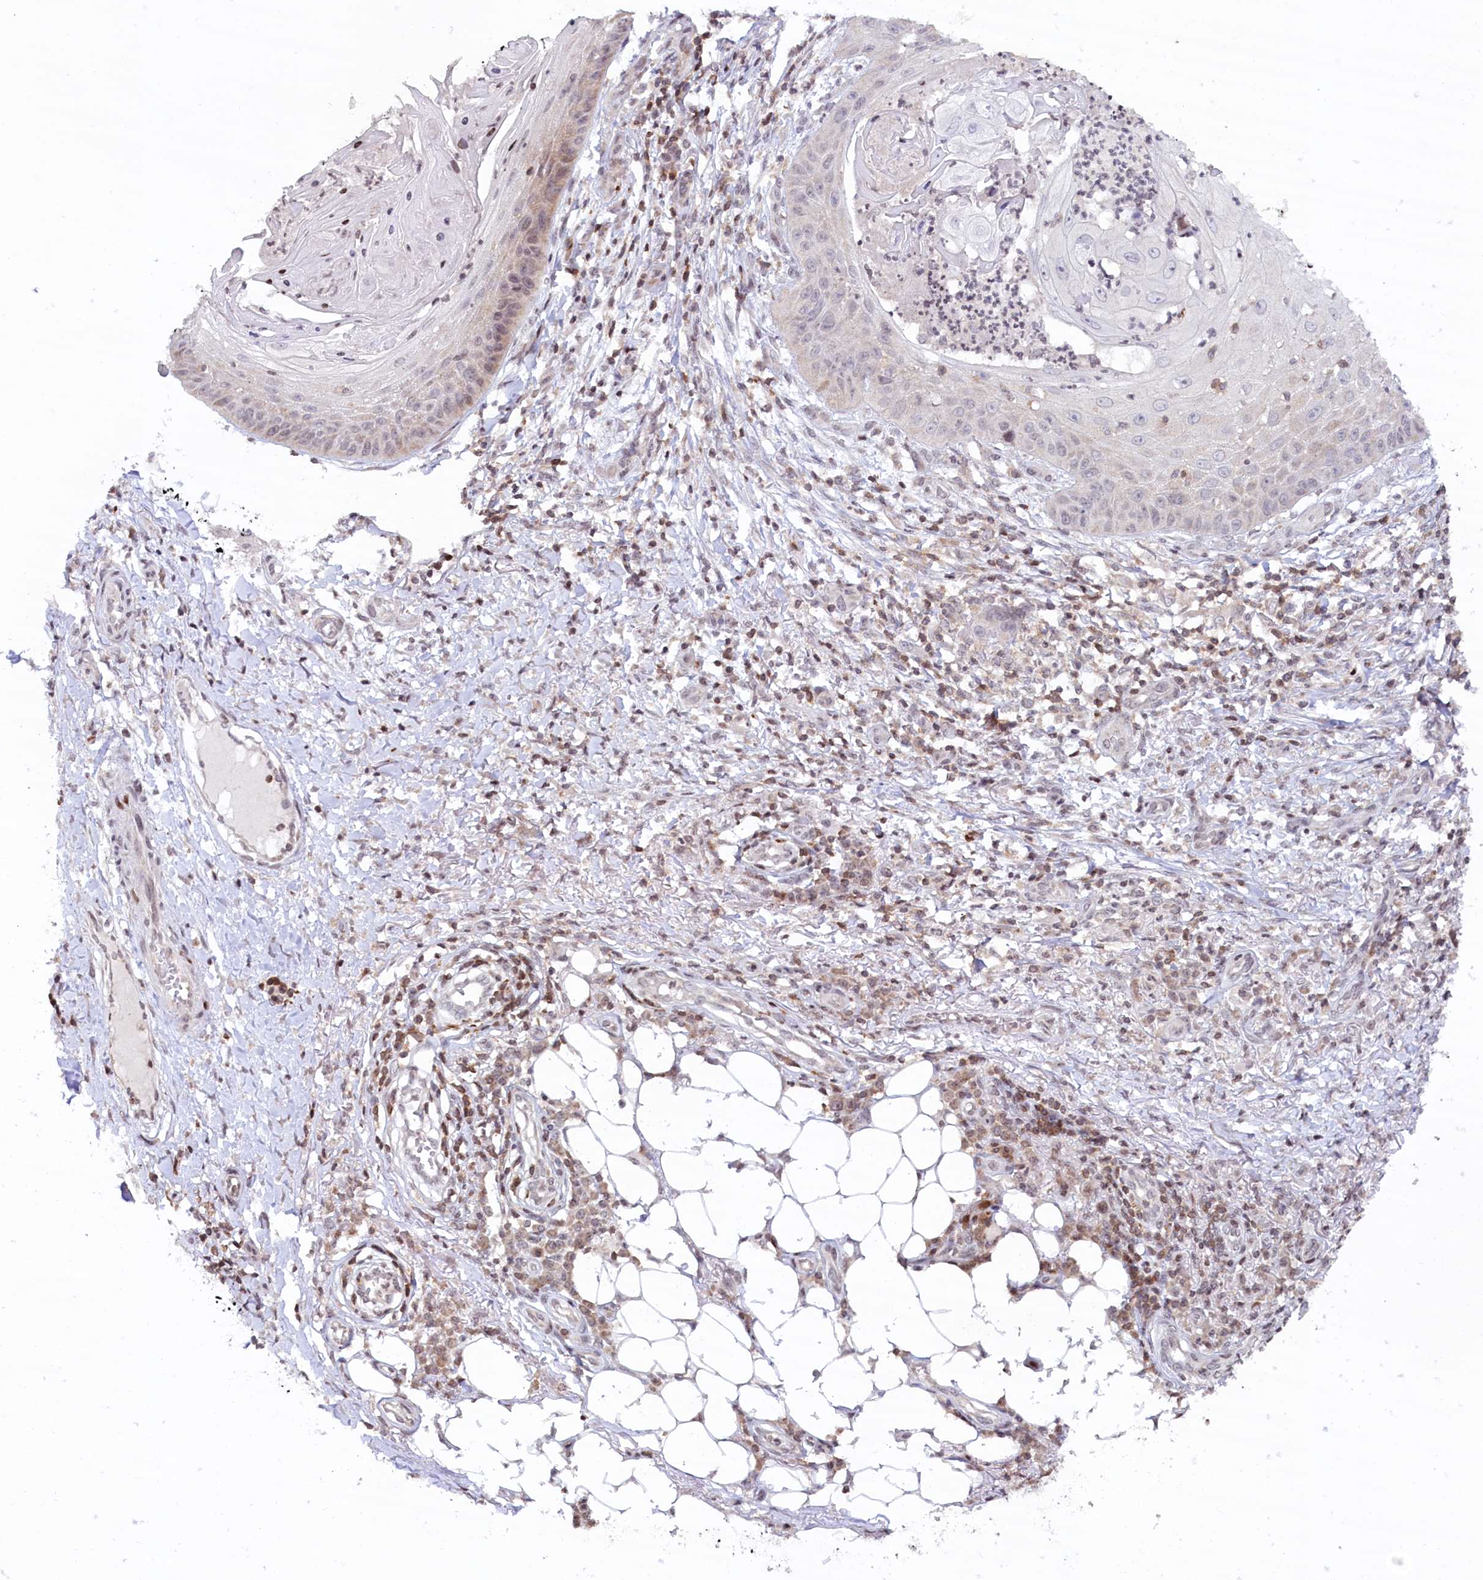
{"staining": {"intensity": "negative", "quantity": "none", "location": "none"}, "tissue": "skin cancer", "cell_type": "Tumor cells", "image_type": "cancer", "snomed": [{"axis": "morphology", "description": "Squamous cell carcinoma, NOS"}, {"axis": "topography", "description": "Skin"}], "caption": "This is a histopathology image of IHC staining of skin cancer (squamous cell carcinoma), which shows no staining in tumor cells. Brightfield microscopy of IHC stained with DAB (3,3'-diaminobenzidine) (brown) and hematoxylin (blue), captured at high magnification.", "gene": "FYB1", "patient": {"sex": "male", "age": 70}}